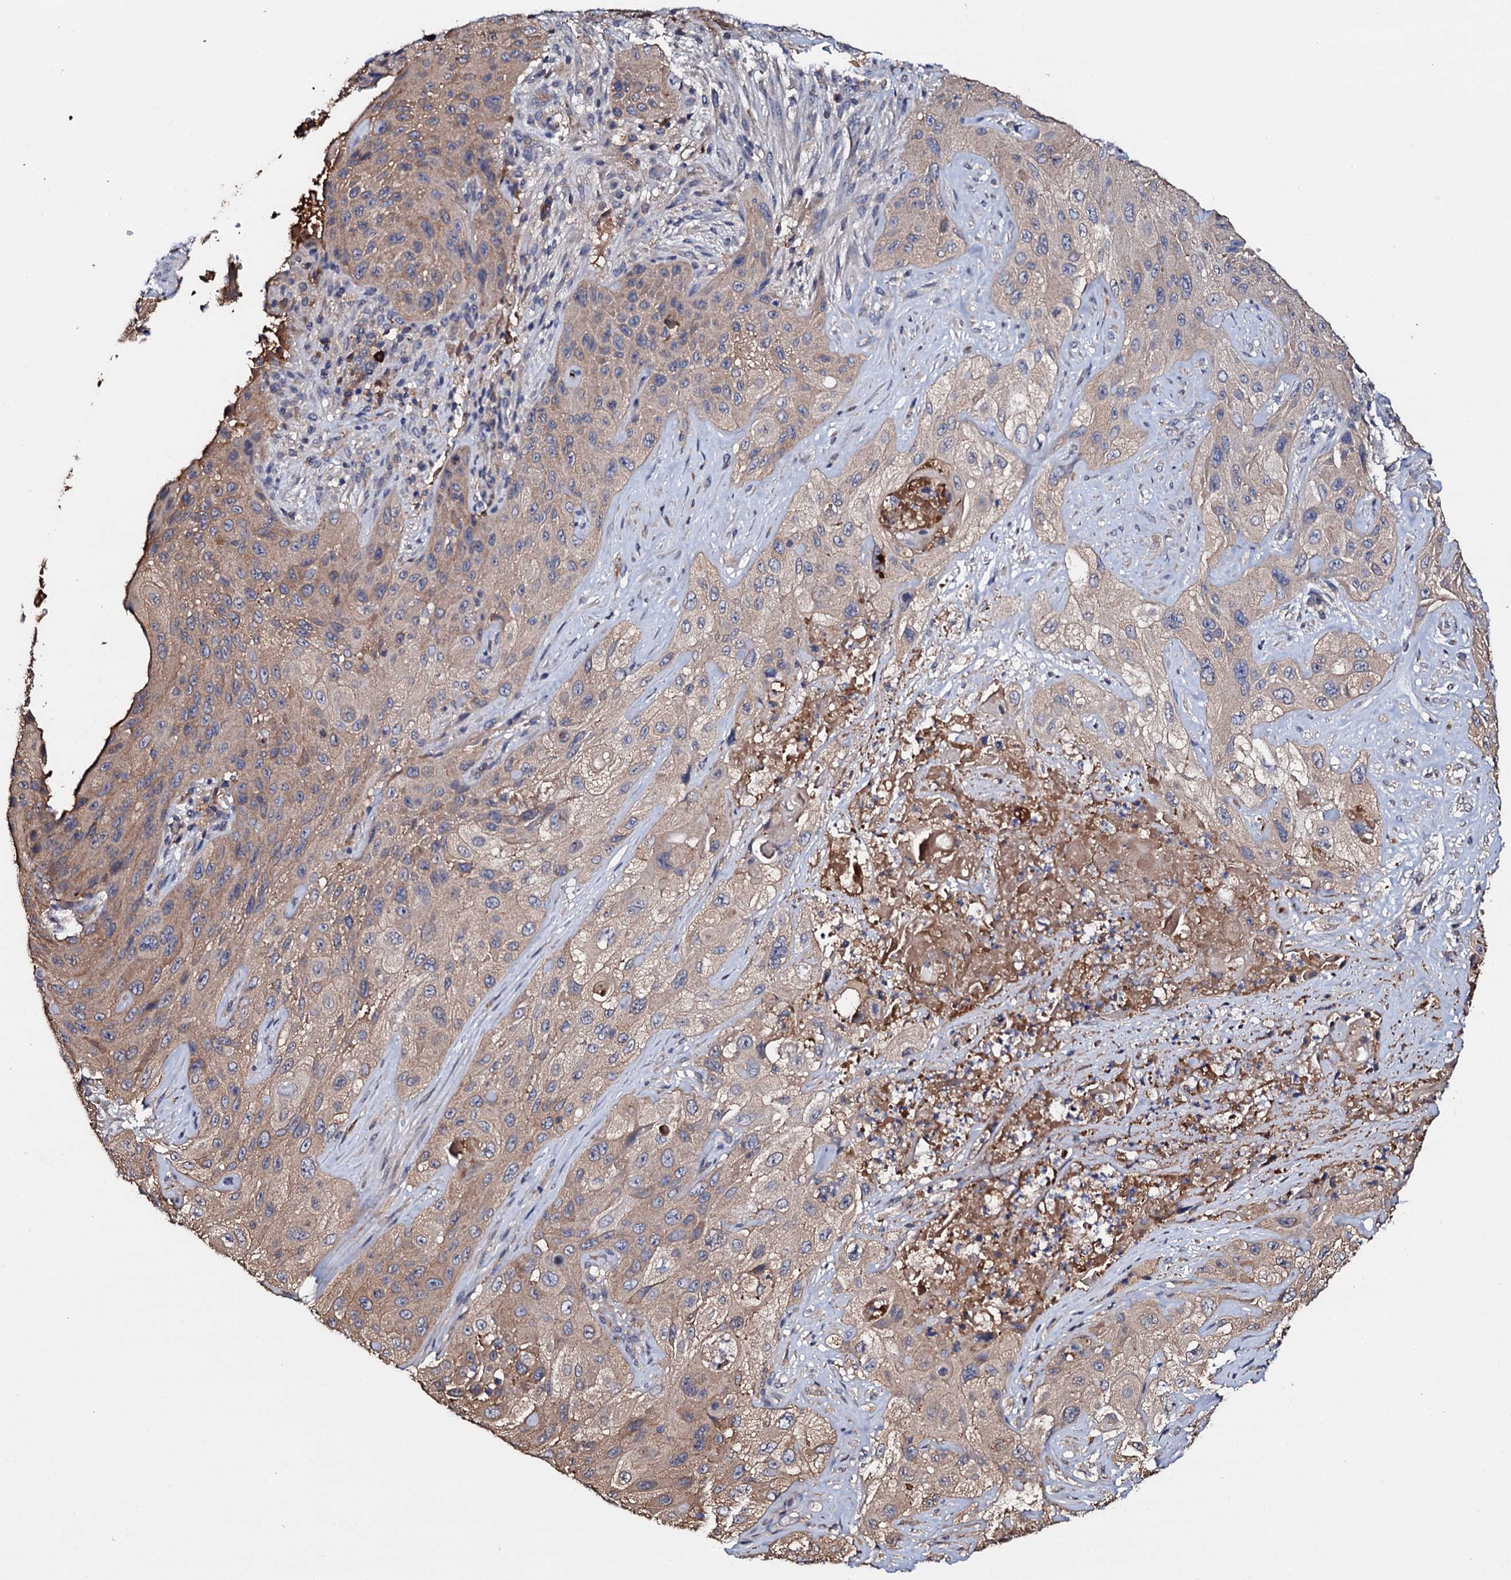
{"staining": {"intensity": "weak", "quantity": ">75%", "location": "cytoplasmic/membranous"}, "tissue": "cervical cancer", "cell_type": "Tumor cells", "image_type": "cancer", "snomed": [{"axis": "morphology", "description": "Squamous cell carcinoma, NOS"}, {"axis": "topography", "description": "Cervix"}], "caption": "Immunohistochemistry staining of cervical cancer, which shows low levels of weak cytoplasmic/membranous staining in approximately >75% of tumor cells indicating weak cytoplasmic/membranous protein expression. The staining was performed using DAB (3,3'-diaminobenzidine) (brown) for protein detection and nuclei were counterstained in hematoxylin (blue).", "gene": "TCAF2", "patient": {"sex": "female", "age": 42}}